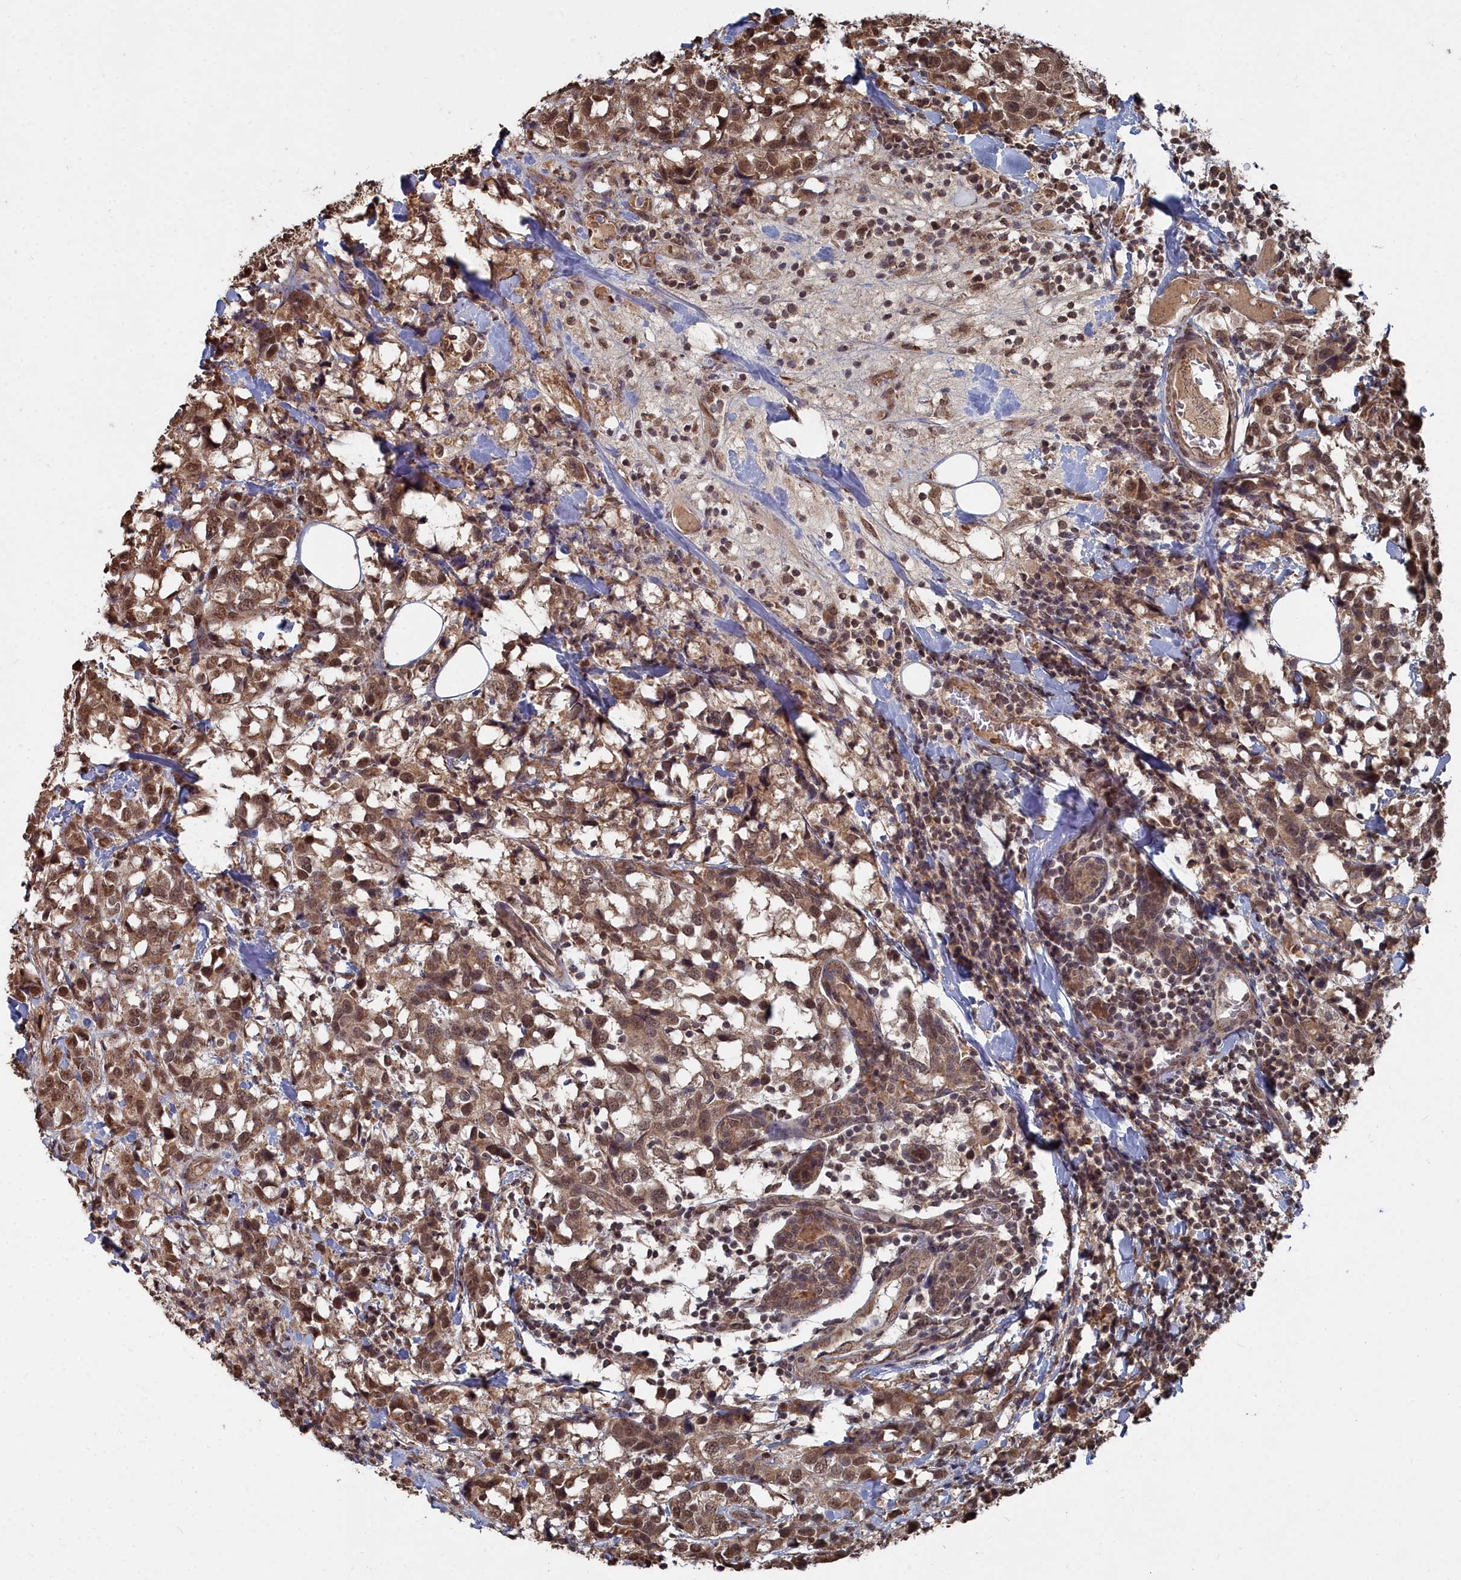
{"staining": {"intensity": "moderate", "quantity": ">75%", "location": "cytoplasmic/membranous,nuclear"}, "tissue": "breast cancer", "cell_type": "Tumor cells", "image_type": "cancer", "snomed": [{"axis": "morphology", "description": "Lobular carcinoma"}, {"axis": "topography", "description": "Breast"}], "caption": "The photomicrograph exhibits a brown stain indicating the presence of a protein in the cytoplasmic/membranous and nuclear of tumor cells in breast lobular carcinoma.", "gene": "CCNP", "patient": {"sex": "female", "age": 59}}